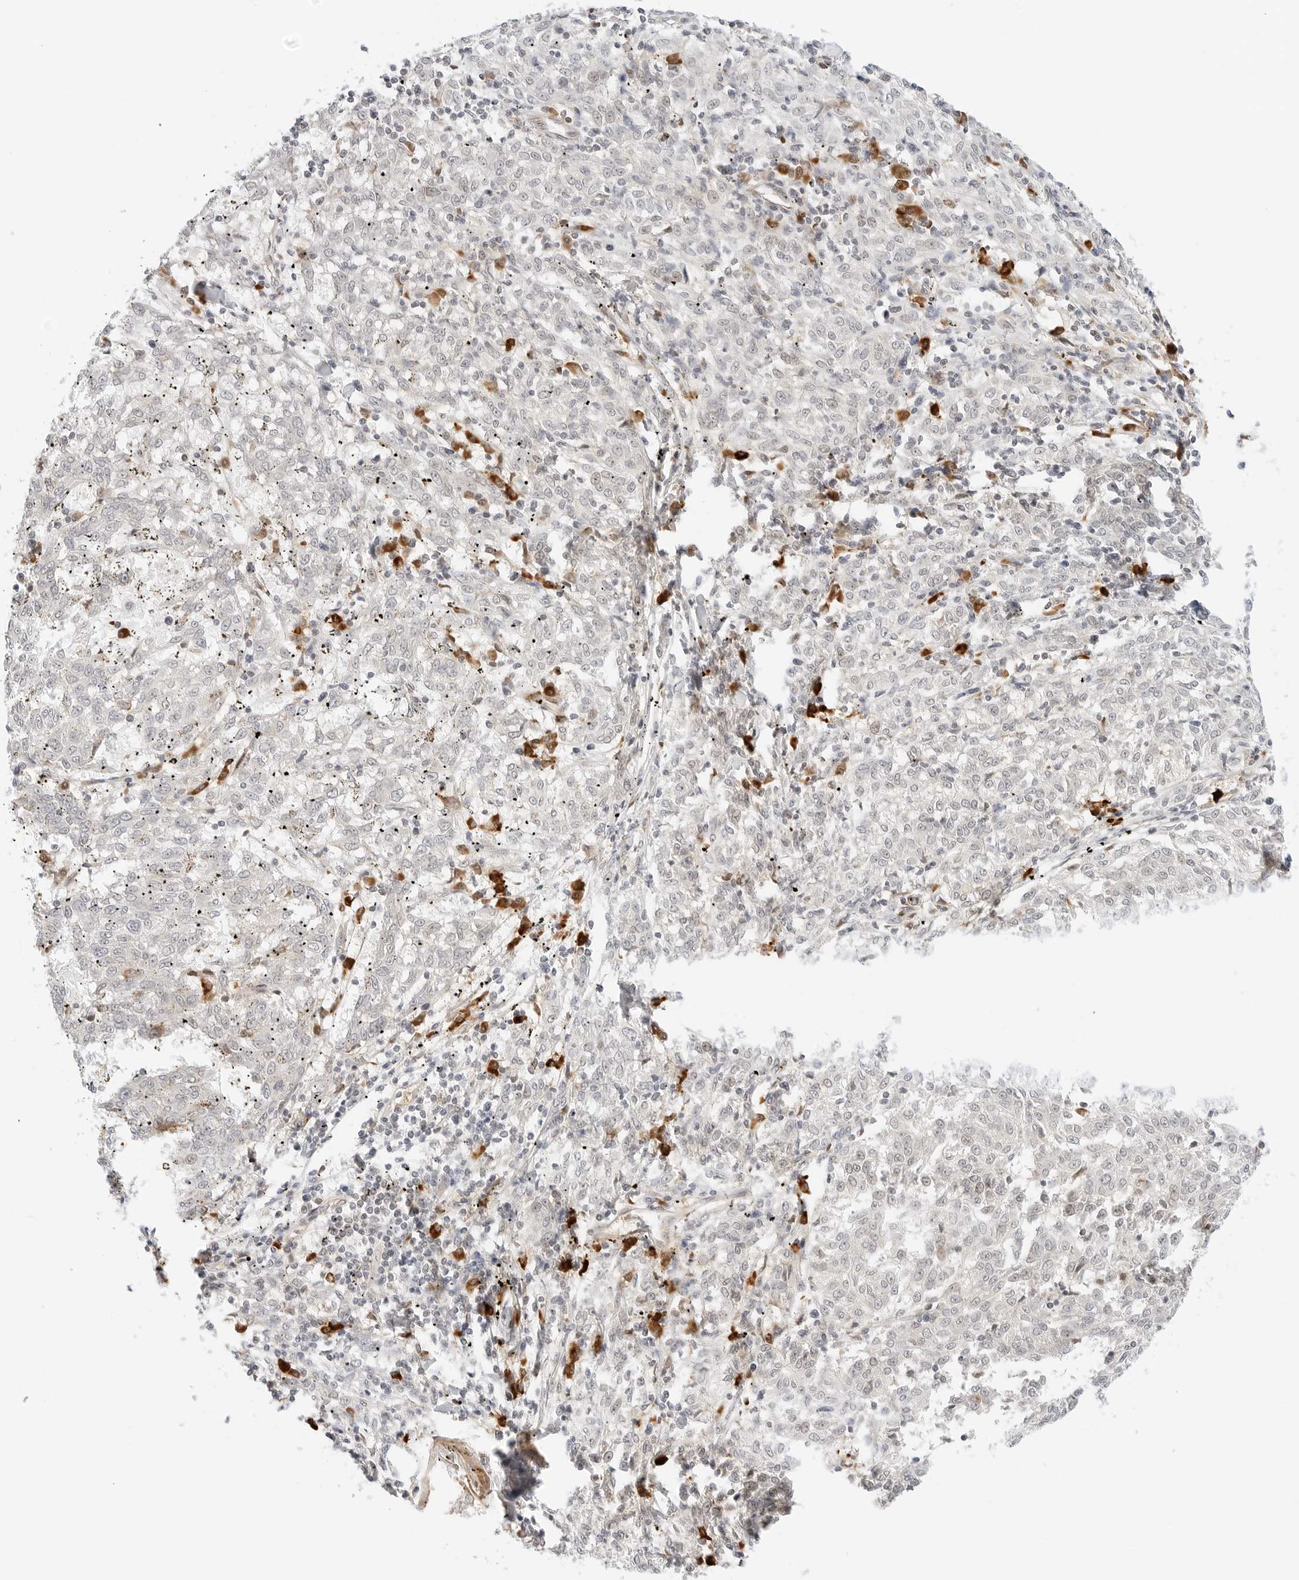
{"staining": {"intensity": "negative", "quantity": "none", "location": "none"}, "tissue": "melanoma", "cell_type": "Tumor cells", "image_type": "cancer", "snomed": [{"axis": "morphology", "description": "Malignant melanoma, NOS"}, {"axis": "topography", "description": "Skin"}], "caption": "This photomicrograph is of malignant melanoma stained with immunohistochemistry (IHC) to label a protein in brown with the nuclei are counter-stained blue. There is no staining in tumor cells.", "gene": "TEKT2", "patient": {"sex": "female", "age": 72}}